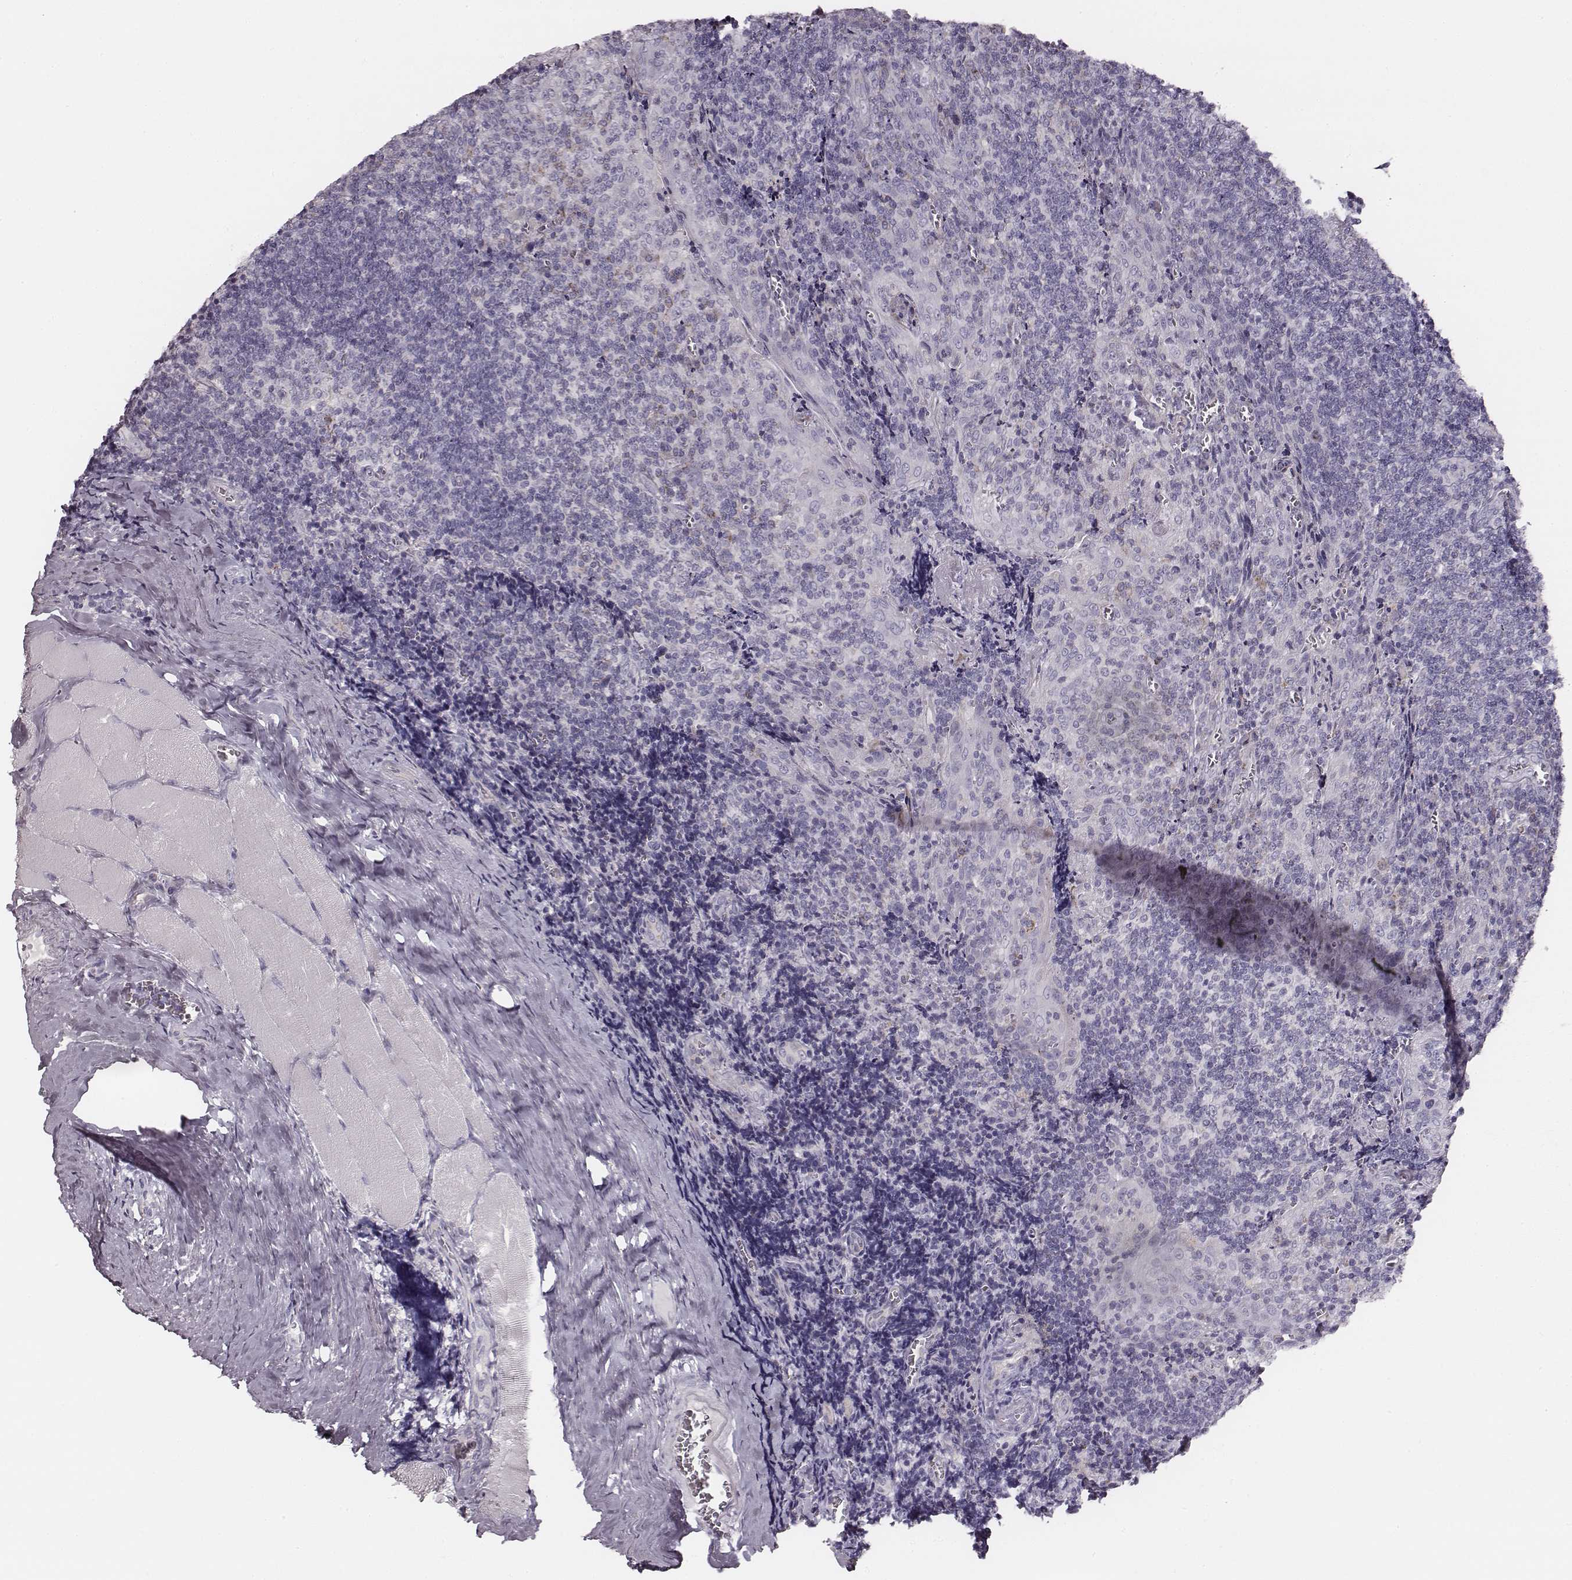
{"staining": {"intensity": "negative", "quantity": "none", "location": "none"}, "tissue": "tonsil", "cell_type": "Germinal center cells", "image_type": "normal", "snomed": [{"axis": "morphology", "description": "Normal tissue, NOS"}, {"axis": "morphology", "description": "Inflammation, NOS"}, {"axis": "topography", "description": "Tonsil"}], "caption": "Immunohistochemistry image of normal tonsil stained for a protein (brown), which exhibits no expression in germinal center cells. Brightfield microscopy of immunohistochemistry stained with DAB (3,3'-diaminobenzidine) (brown) and hematoxylin (blue), captured at high magnification.", "gene": "UBL4B", "patient": {"sex": "female", "age": 31}}